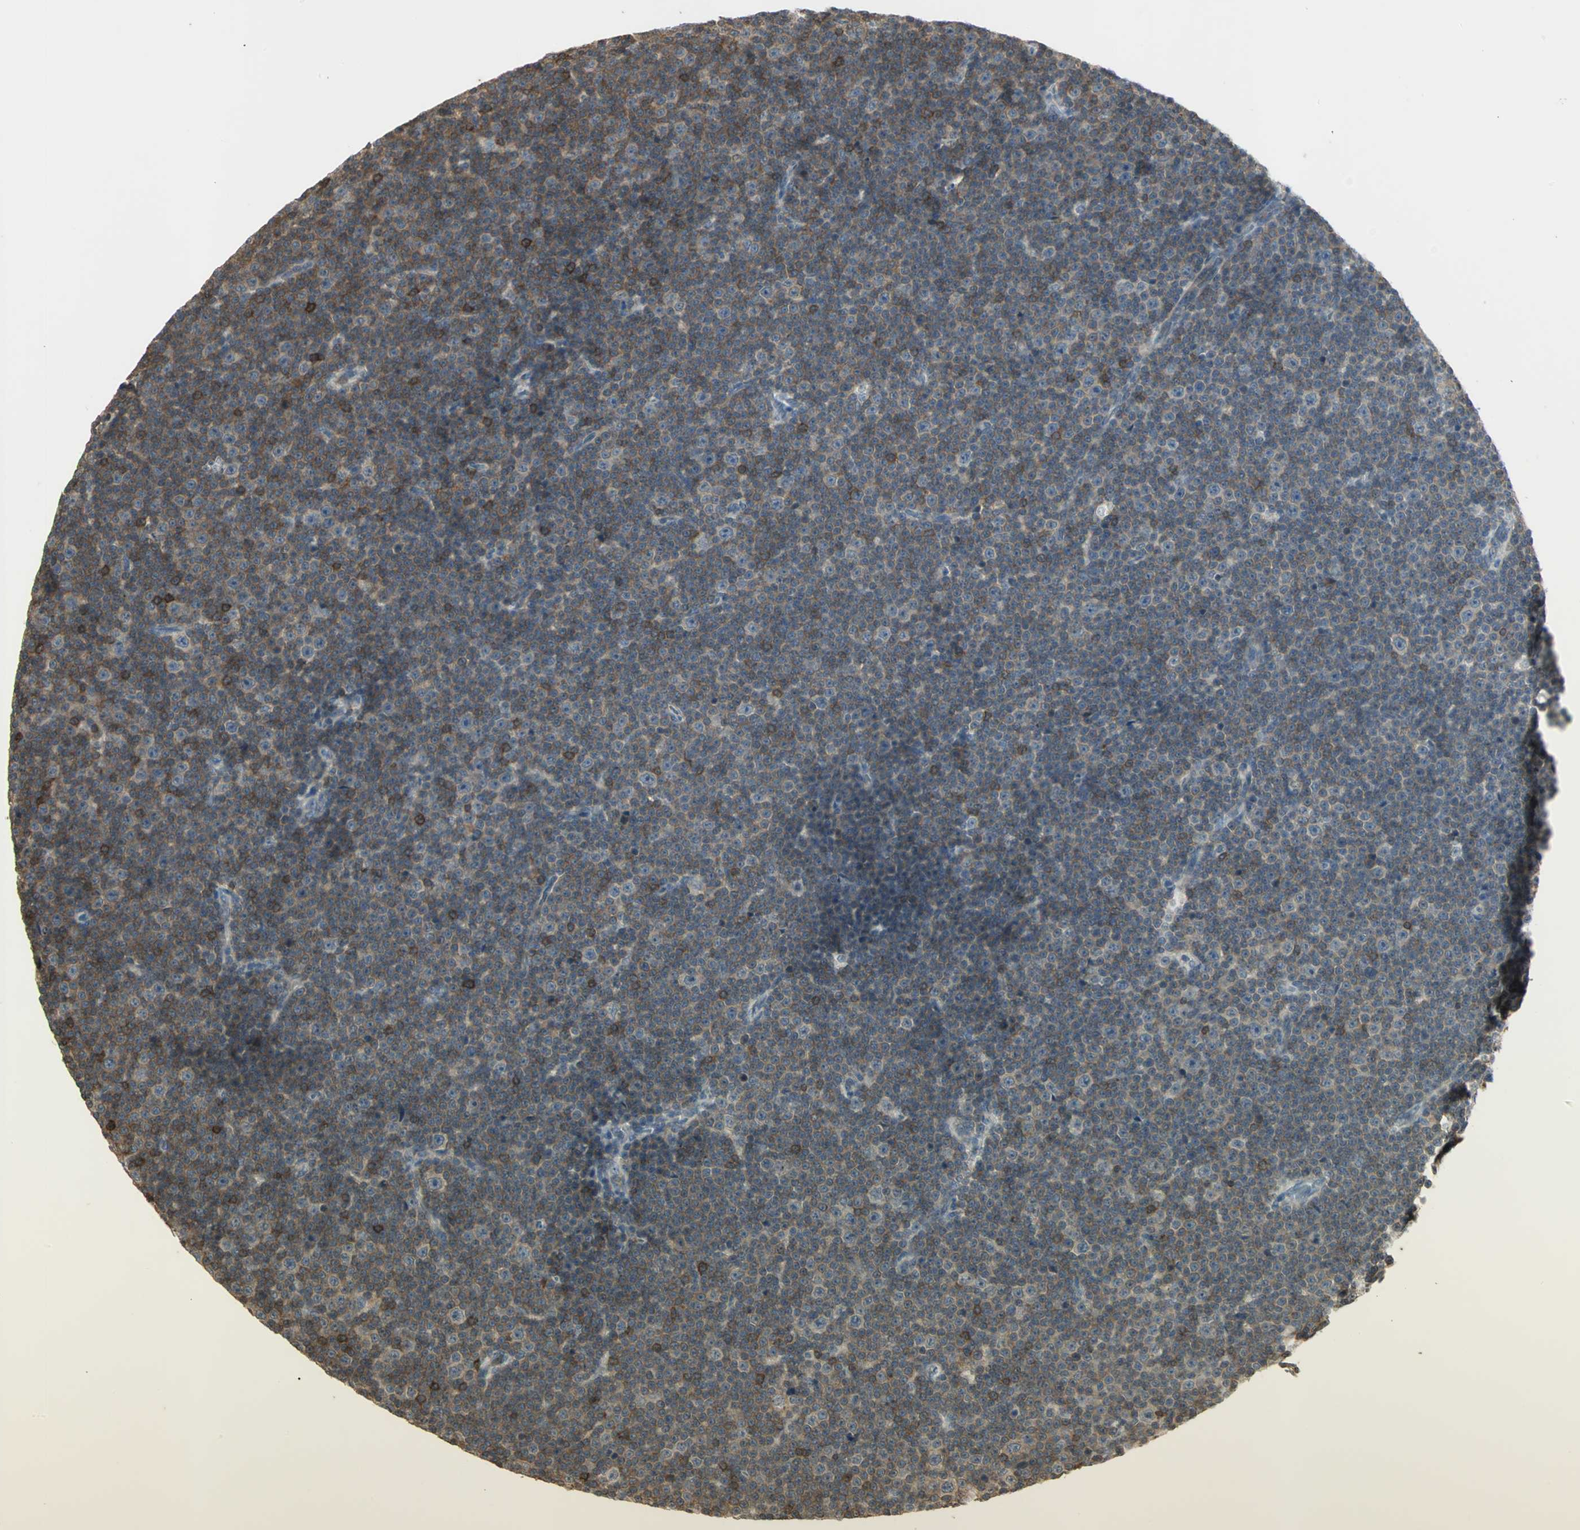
{"staining": {"intensity": "weak", "quantity": "25%-75%", "location": "cytoplasmic/membranous"}, "tissue": "lymphoma", "cell_type": "Tumor cells", "image_type": "cancer", "snomed": [{"axis": "morphology", "description": "Malignant lymphoma, non-Hodgkin's type, Low grade"}, {"axis": "topography", "description": "Lymph node"}], "caption": "Weak cytoplasmic/membranous positivity for a protein is identified in approximately 25%-75% of tumor cells of malignant lymphoma, non-Hodgkin's type (low-grade) using immunohistochemistry (IHC).", "gene": "IL16", "patient": {"sex": "female", "age": 67}}